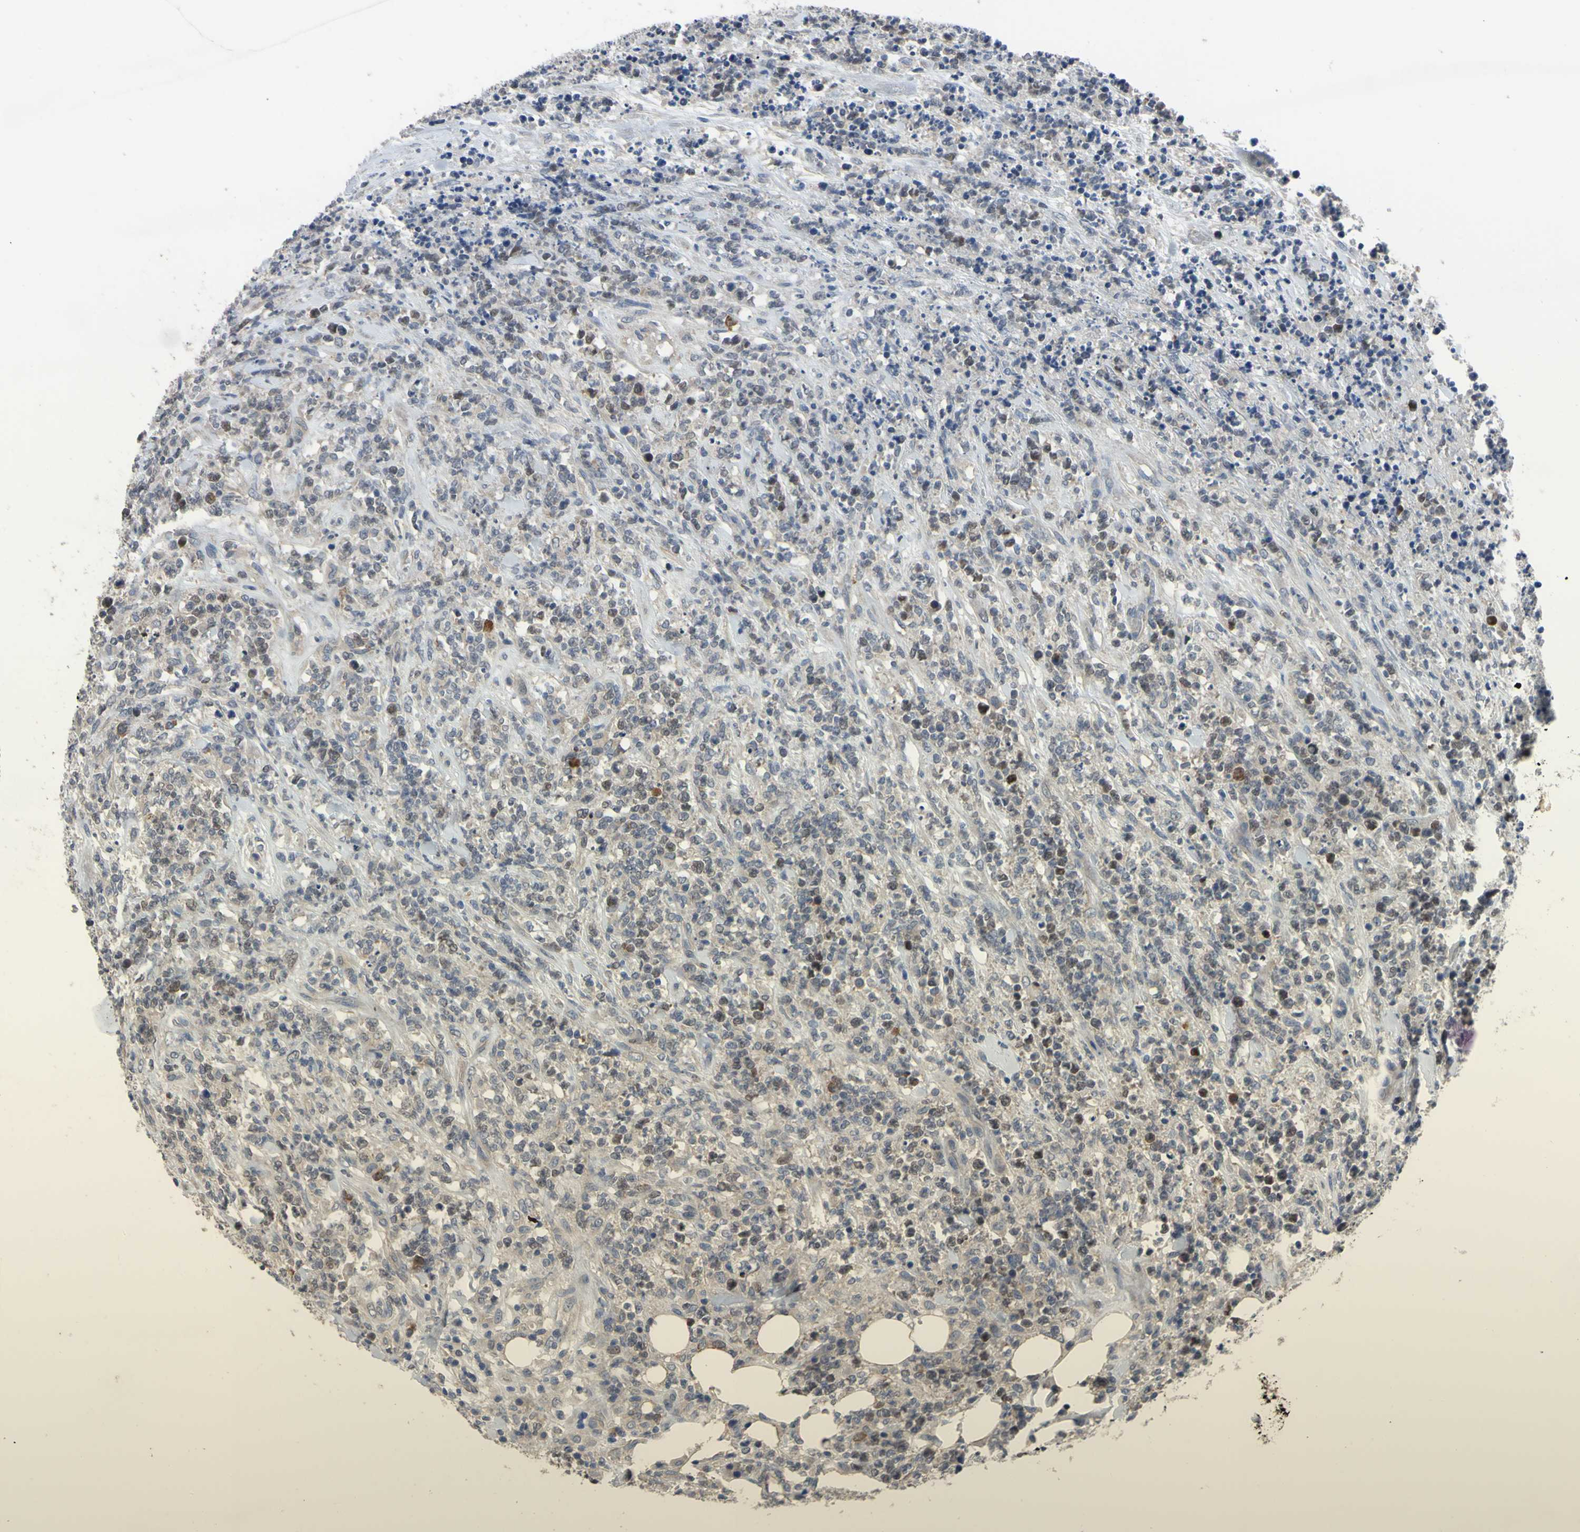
{"staining": {"intensity": "weak", "quantity": "<25%", "location": "nuclear"}, "tissue": "lymphoma", "cell_type": "Tumor cells", "image_type": "cancer", "snomed": [{"axis": "morphology", "description": "Malignant lymphoma, non-Hodgkin's type, High grade"}, {"axis": "topography", "description": "Soft tissue"}], "caption": "Tumor cells are negative for protein expression in human high-grade malignant lymphoma, non-Hodgkin's type.", "gene": "LHX9", "patient": {"sex": "male", "age": 18}}